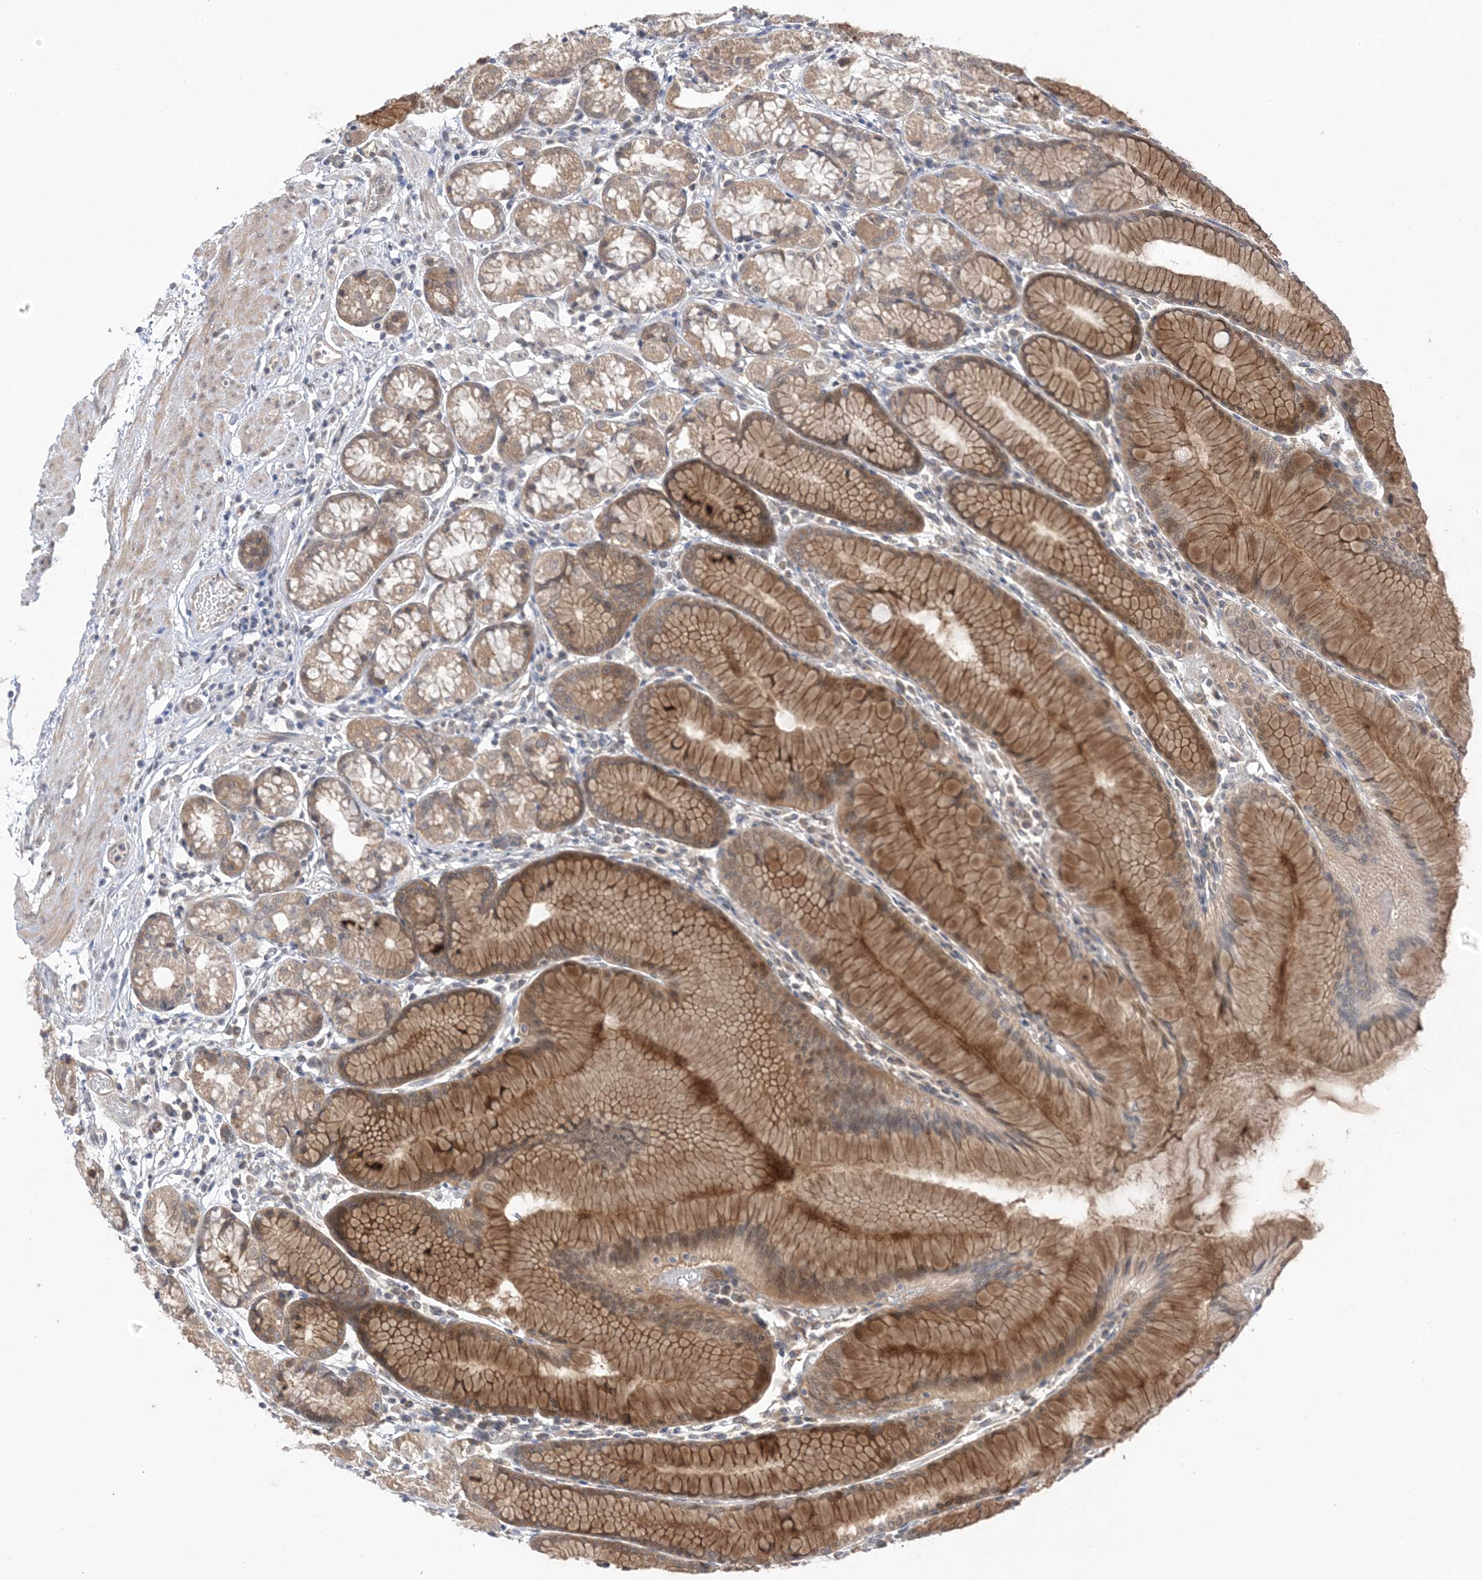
{"staining": {"intensity": "strong", "quantity": "25%-75%", "location": "cytoplasmic/membranous"}, "tissue": "stomach", "cell_type": "Glandular cells", "image_type": "normal", "snomed": [{"axis": "morphology", "description": "Normal tissue, NOS"}, {"axis": "topography", "description": "Stomach"}], "caption": "Immunohistochemistry staining of unremarkable stomach, which exhibits high levels of strong cytoplasmic/membranous expression in about 25%-75% of glandular cells indicating strong cytoplasmic/membranous protein staining. The staining was performed using DAB (brown) for protein detection and nuclei were counterstained in hematoxylin (blue).", "gene": "WDR26", "patient": {"sex": "female", "age": 57}}